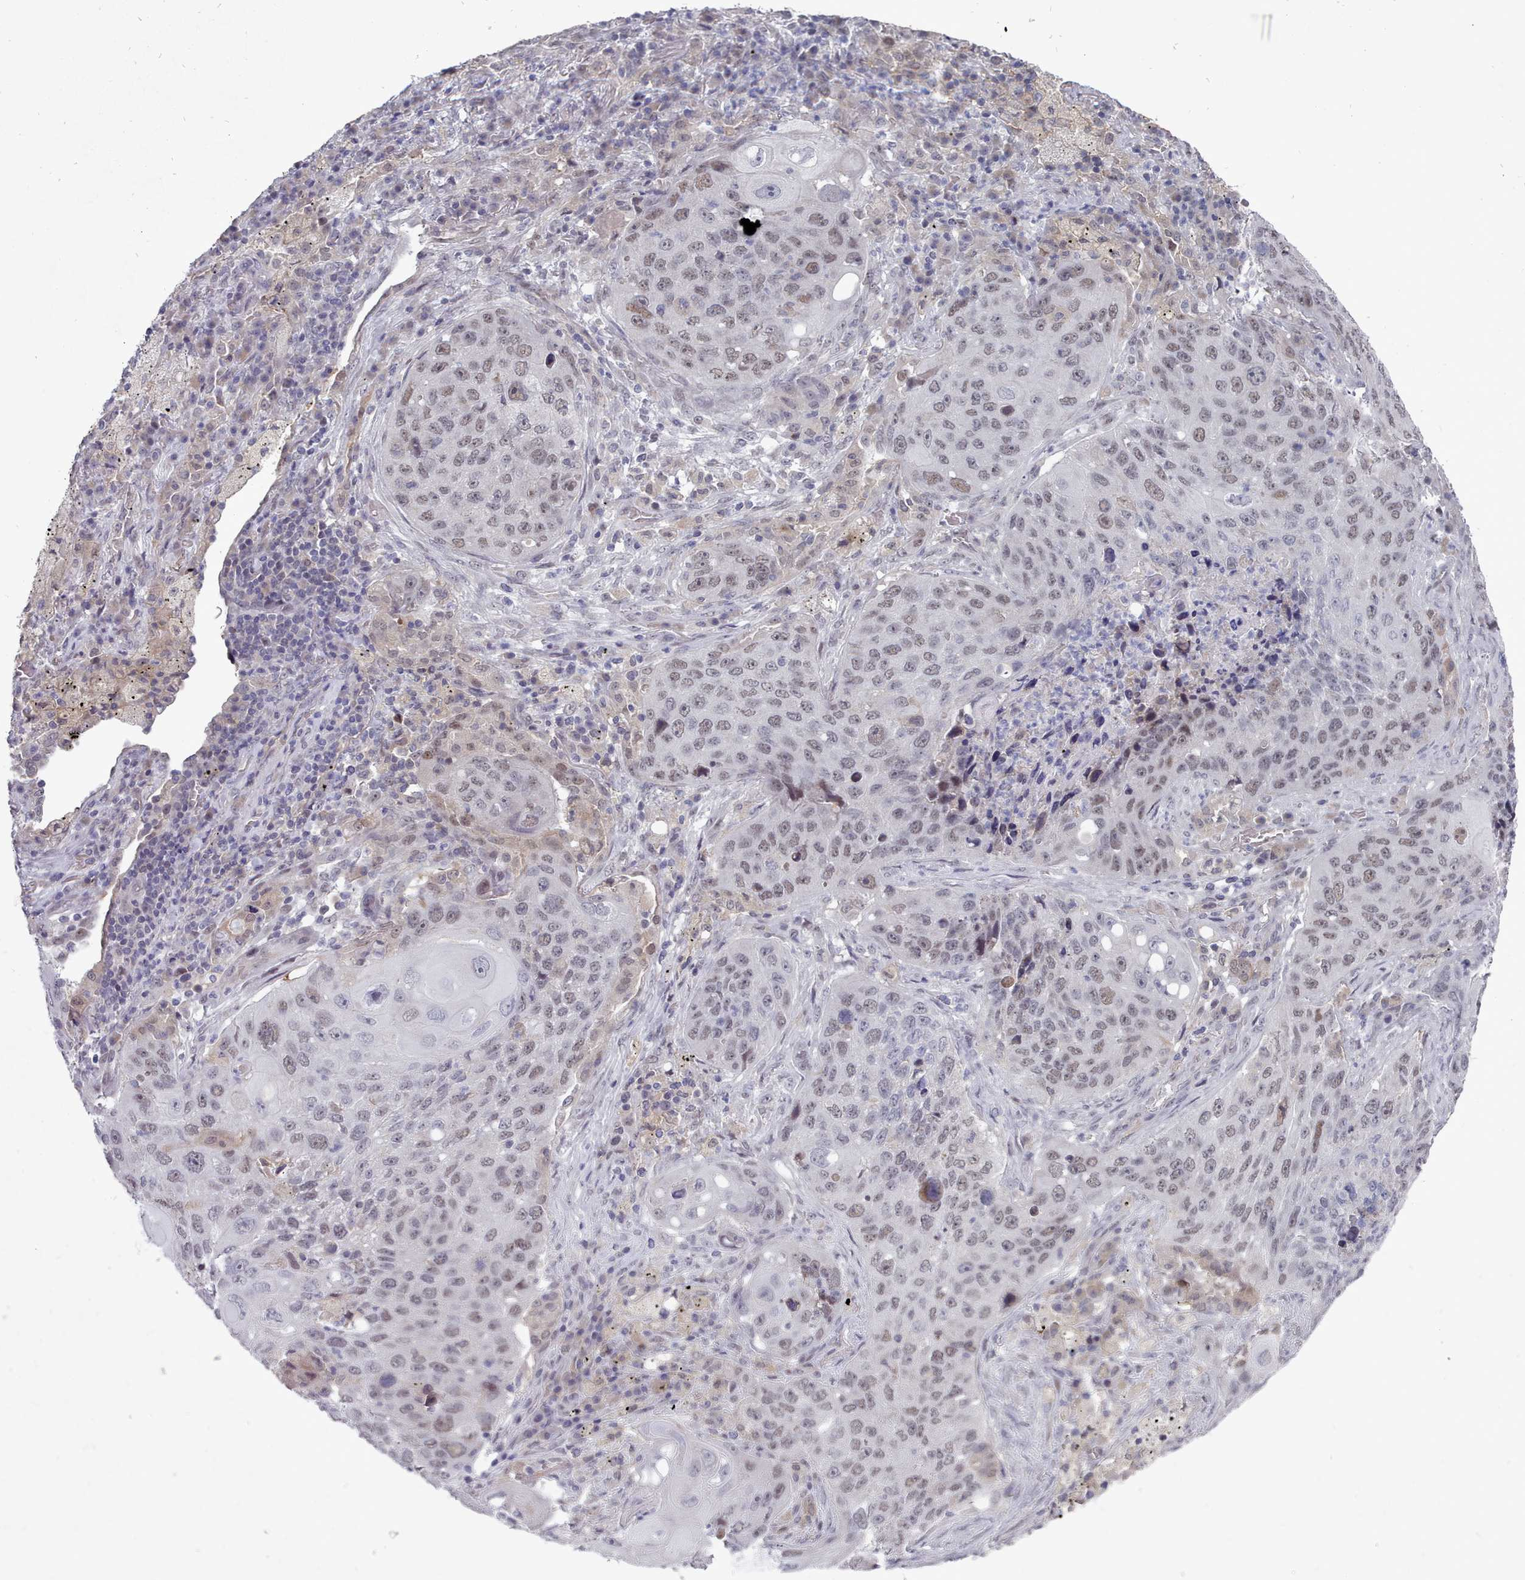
{"staining": {"intensity": "weak", "quantity": "25%-75%", "location": "nuclear"}, "tissue": "lung cancer", "cell_type": "Tumor cells", "image_type": "cancer", "snomed": [{"axis": "morphology", "description": "Squamous cell carcinoma, NOS"}, {"axis": "topography", "description": "Lung"}], "caption": "Protein analysis of lung cancer (squamous cell carcinoma) tissue reveals weak nuclear positivity in about 25%-75% of tumor cells.", "gene": "GINS1", "patient": {"sex": "female", "age": 63}}